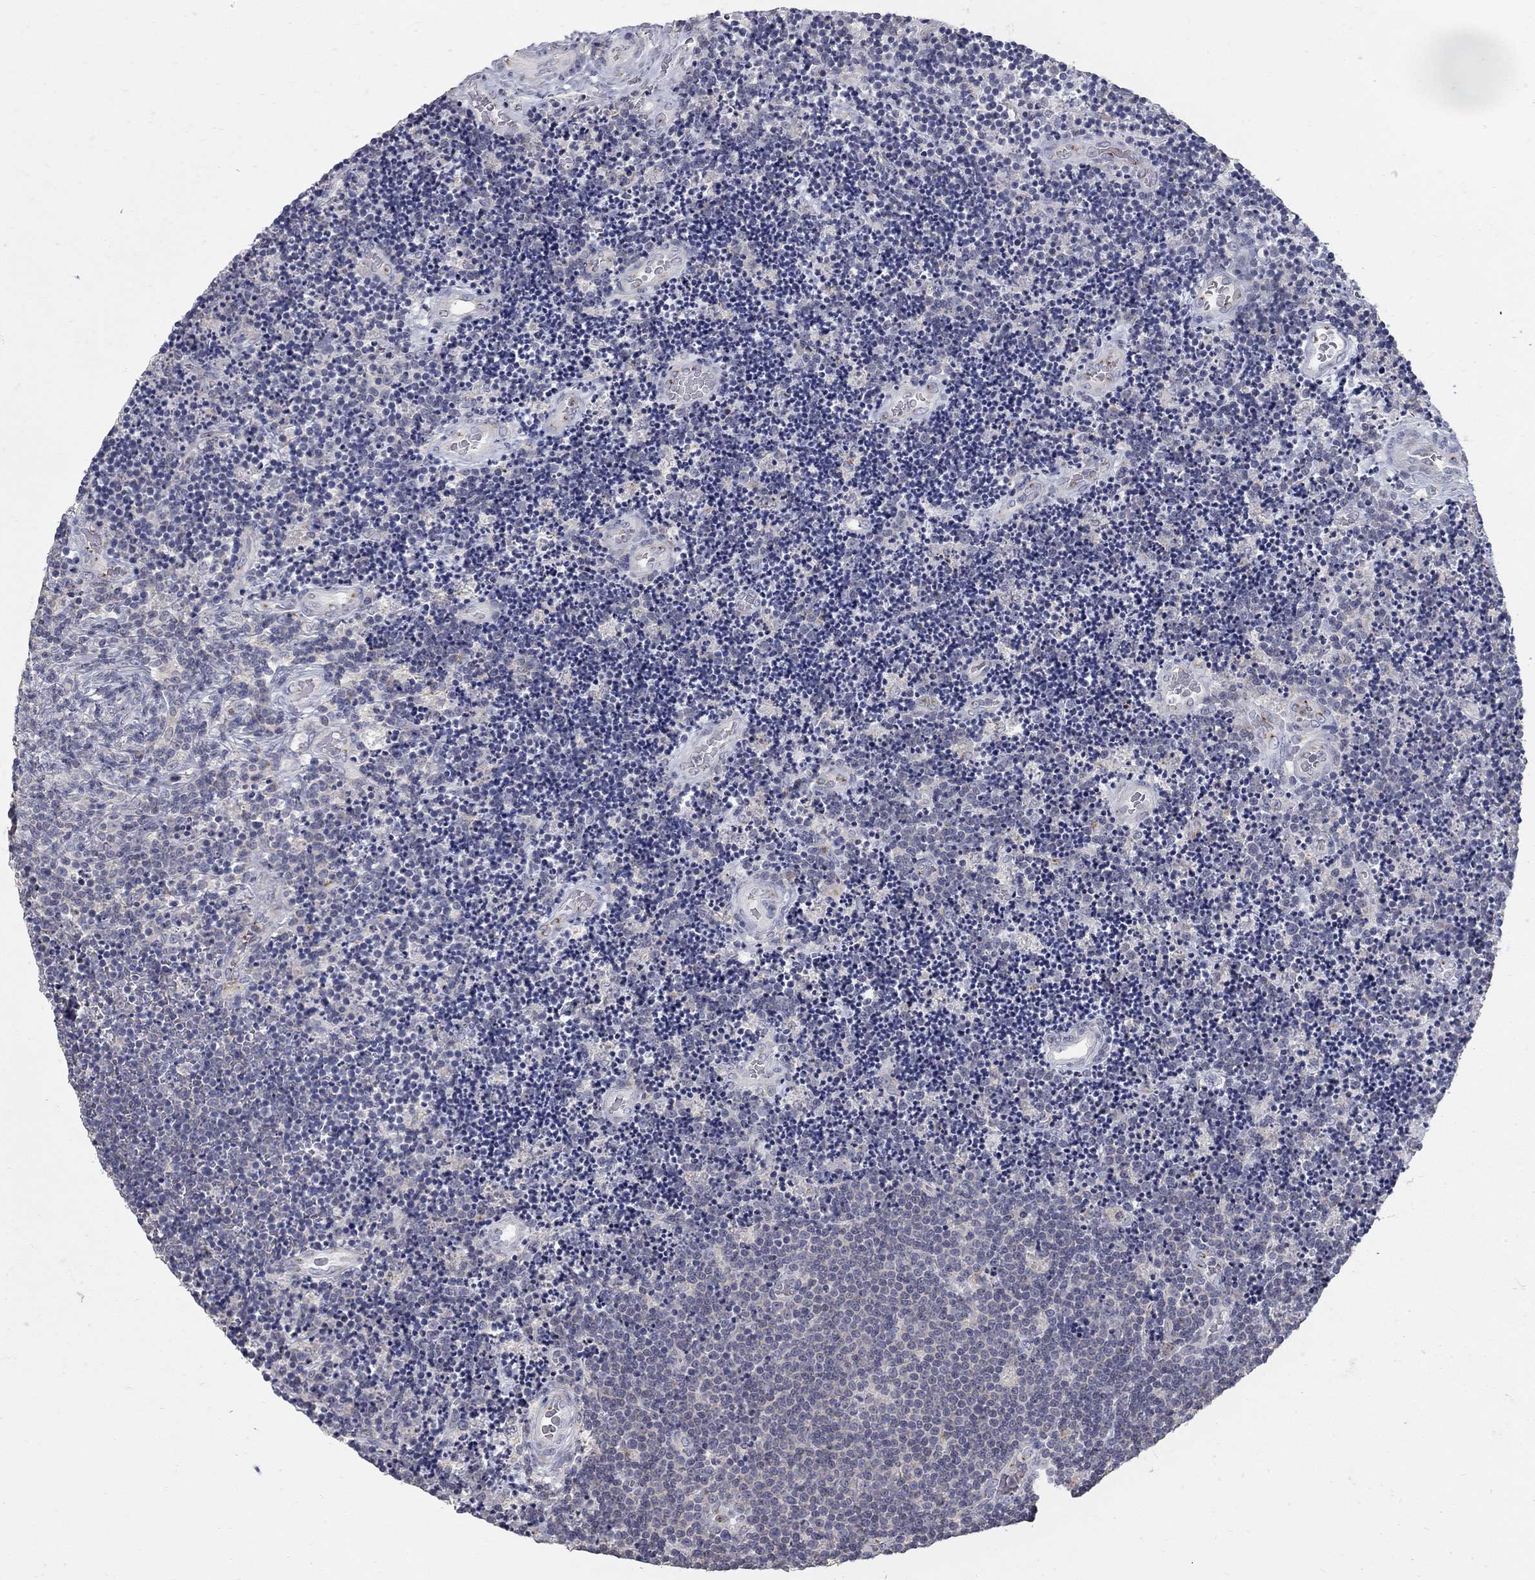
{"staining": {"intensity": "negative", "quantity": "none", "location": "none"}, "tissue": "lymphoma", "cell_type": "Tumor cells", "image_type": "cancer", "snomed": [{"axis": "morphology", "description": "Malignant lymphoma, non-Hodgkin's type, Low grade"}, {"axis": "topography", "description": "Brain"}], "caption": "A high-resolution micrograph shows IHC staining of low-grade malignant lymphoma, non-Hodgkin's type, which demonstrates no significant positivity in tumor cells.", "gene": "KIAA0319L", "patient": {"sex": "female", "age": 66}}